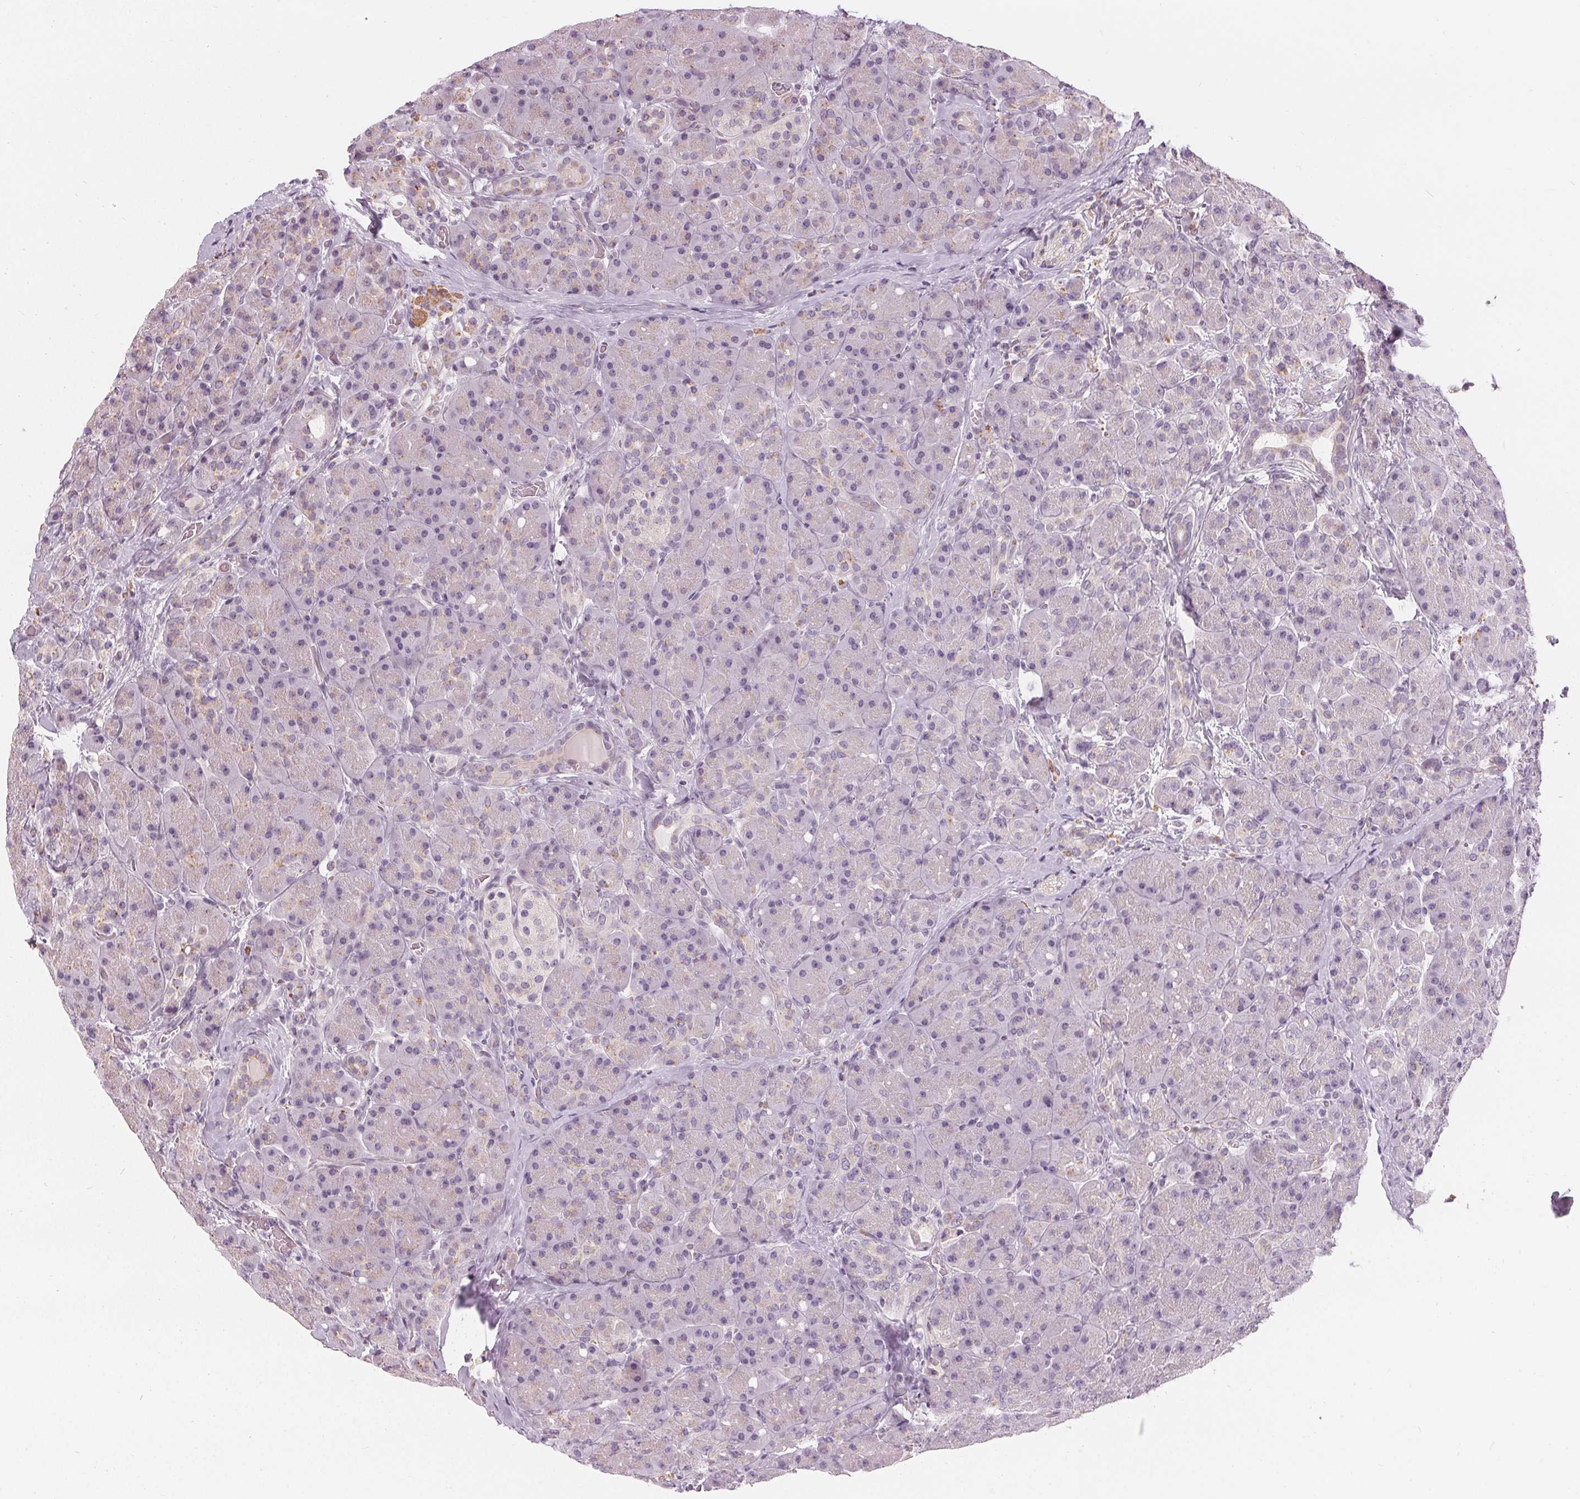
{"staining": {"intensity": "moderate", "quantity": "<25%", "location": "cytoplasmic/membranous"}, "tissue": "pancreas", "cell_type": "Exocrine glandular cells", "image_type": "normal", "snomed": [{"axis": "morphology", "description": "Normal tissue, NOS"}, {"axis": "topography", "description": "Pancreas"}], "caption": "A brown stain labels moderate cytoplasmic/membranous staining of a protein in exocrine glandular cells of normal pancreas. (Stains: DAB in brown, nuclei in blue, Microscopy: brightfield microscopy at high magnification).", "gene": "HOPX", "patient": {"sex": "male", "age": 55}}